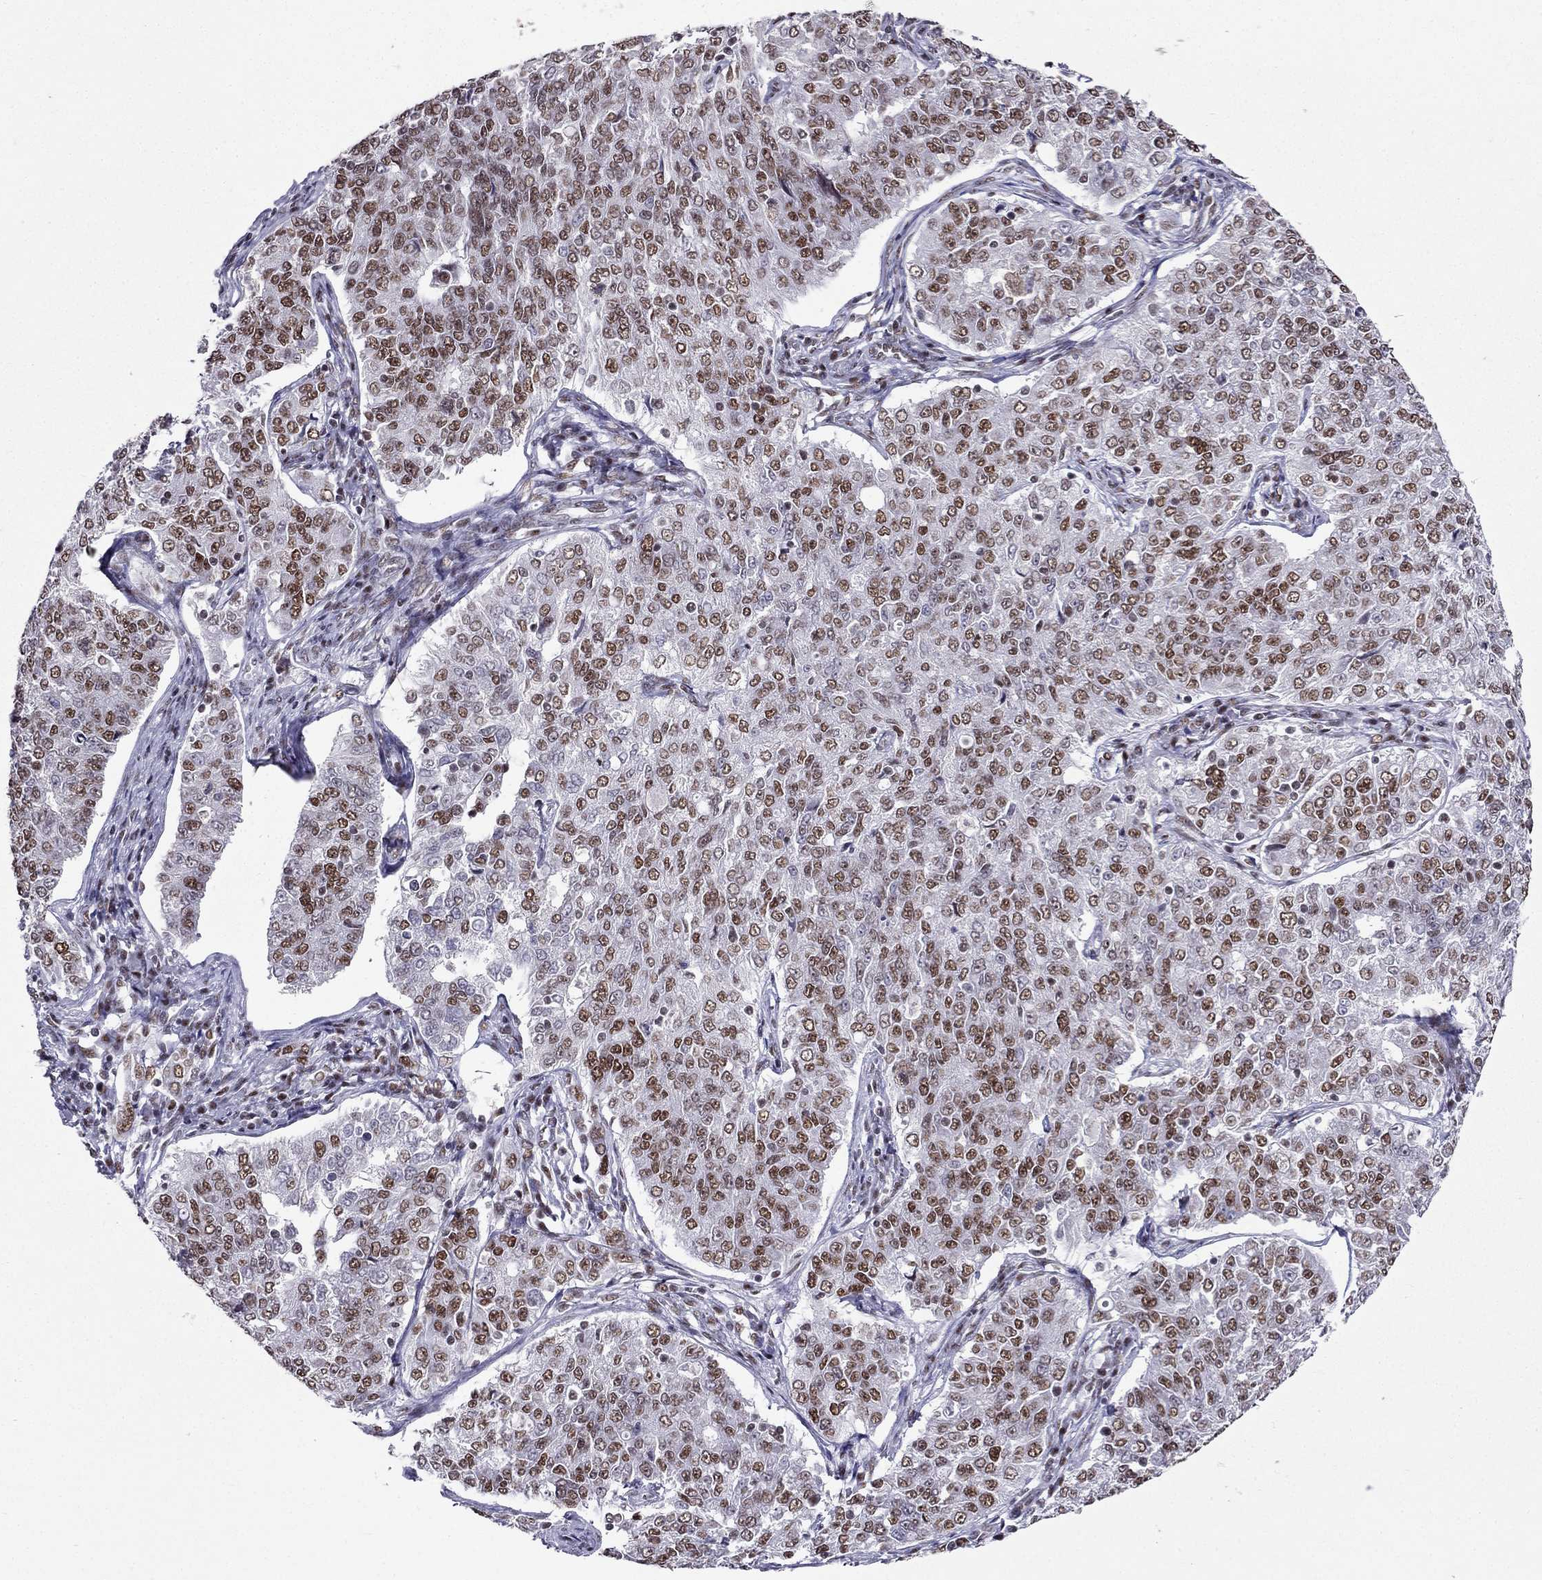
{"staining": {"intensity": "strong", "quantity": "25%-75%", "location": "nuclear"}, "tissue": "endometrial cancer", "cell_type": "Tumor cells", "image_type": "cancer", "snomed": [{"axis": "morphology", "description": "Adenocarcinoma, NOS"}, {"axis": "topography", "description": "Endometrium"}], "caption": "Protein positivity by immunohistochemistry displays strong nuclear staining in about 25%-75% of tumor cells in adenocarcinoma (endometrial).", "gene": "ZNF420", "patient": {"sex": "female", "age": 43}}